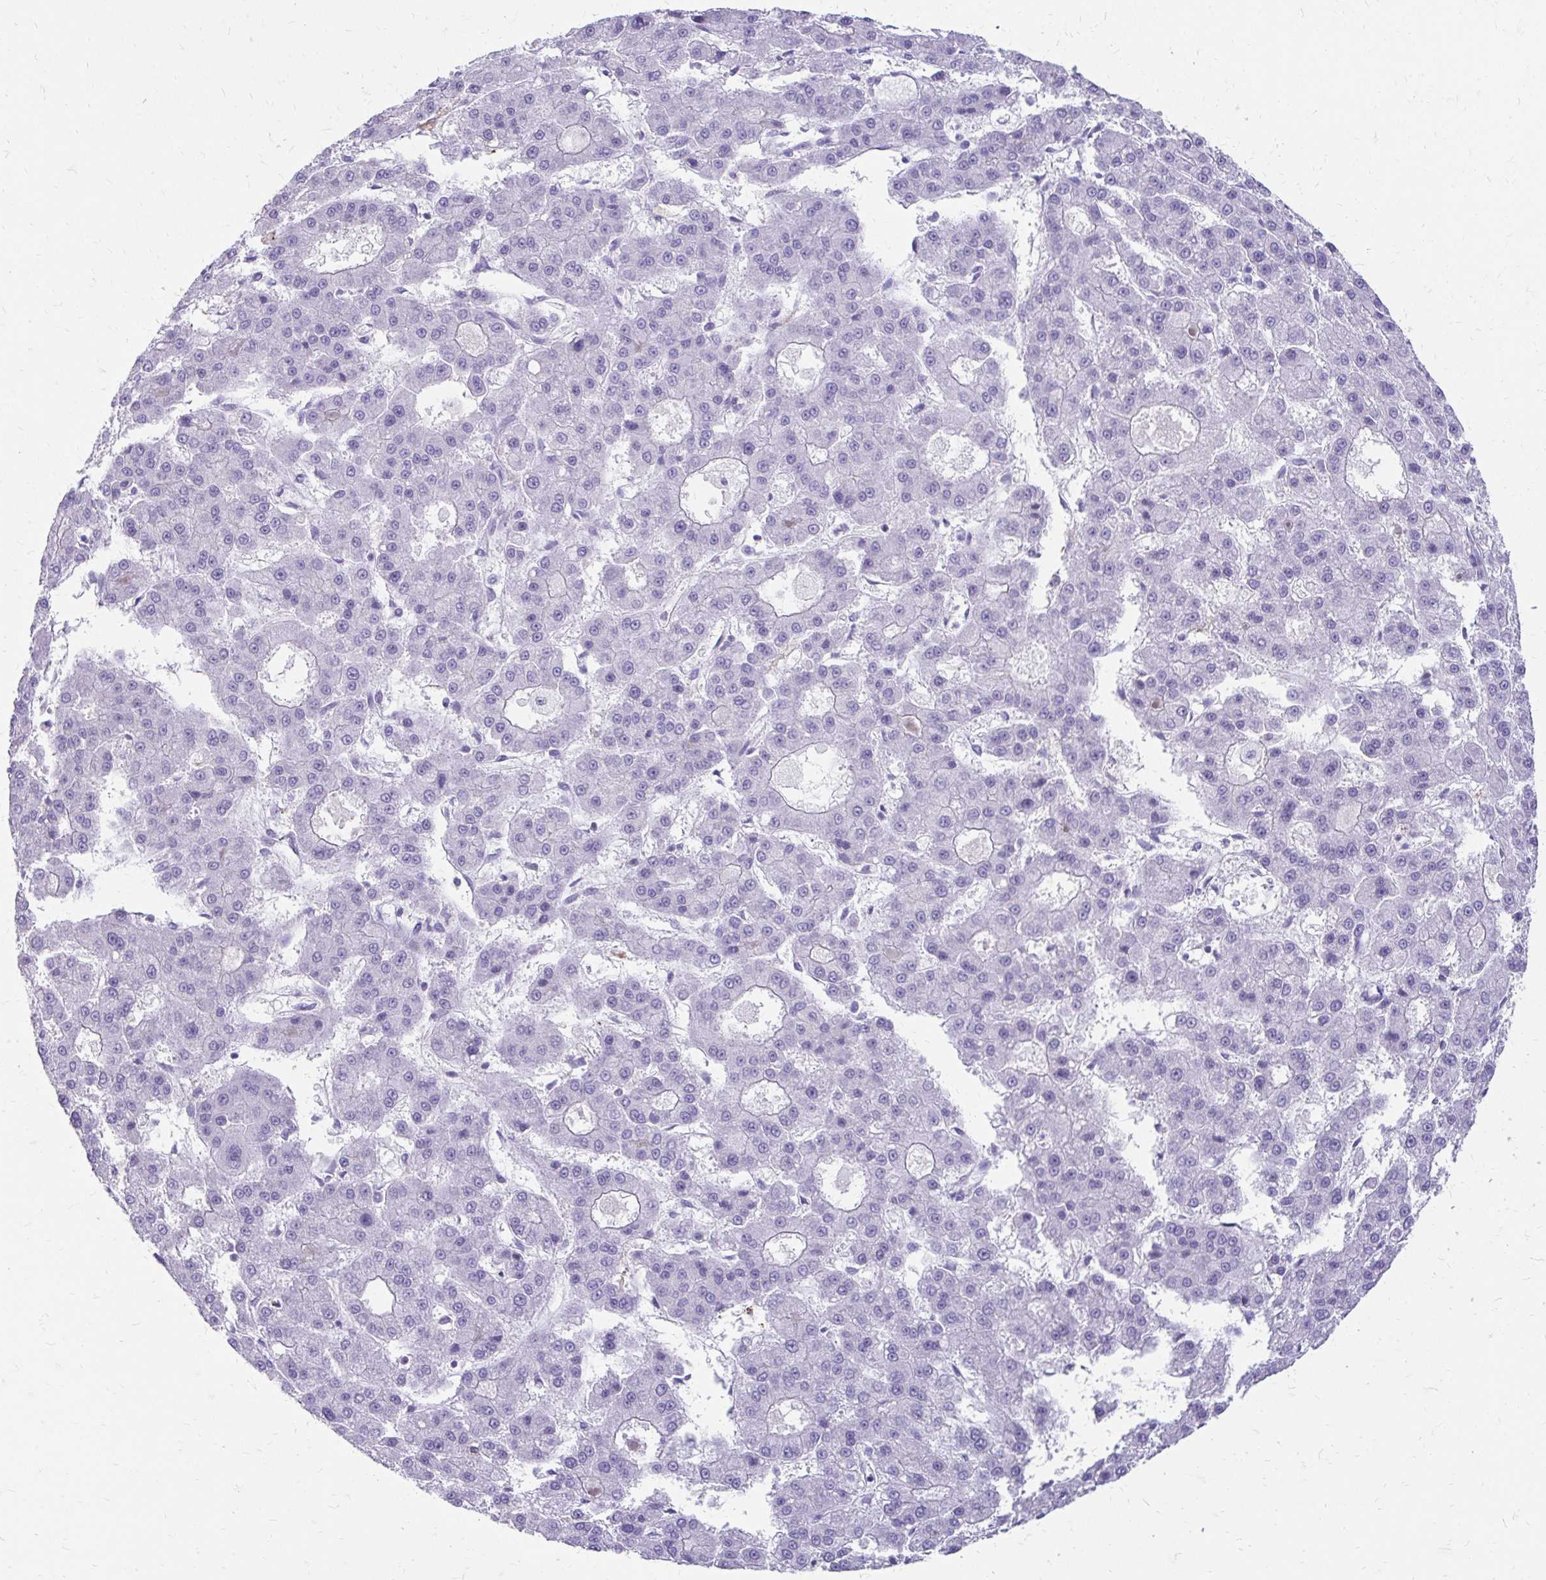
{"staining": {"intensity": "negative", "quantity": "none", "location": "none"}, "tissue": "liver cancer", "cell_type": "Tumor cells", "image_type": "cancer", "snomed": [{"axis": "morphology", "description": "Carcinoma, Hepatocellular, NOS"}, {"axis": "topography", "description": "Liver"}], "caption": "Liver hepatocellular carcinoma stained for a protein using immunohistochemistry (IHC) shows no staining tumor cells.", "gene": "SIGLEC11", "patient": {"sex": "male", "age": 70}}